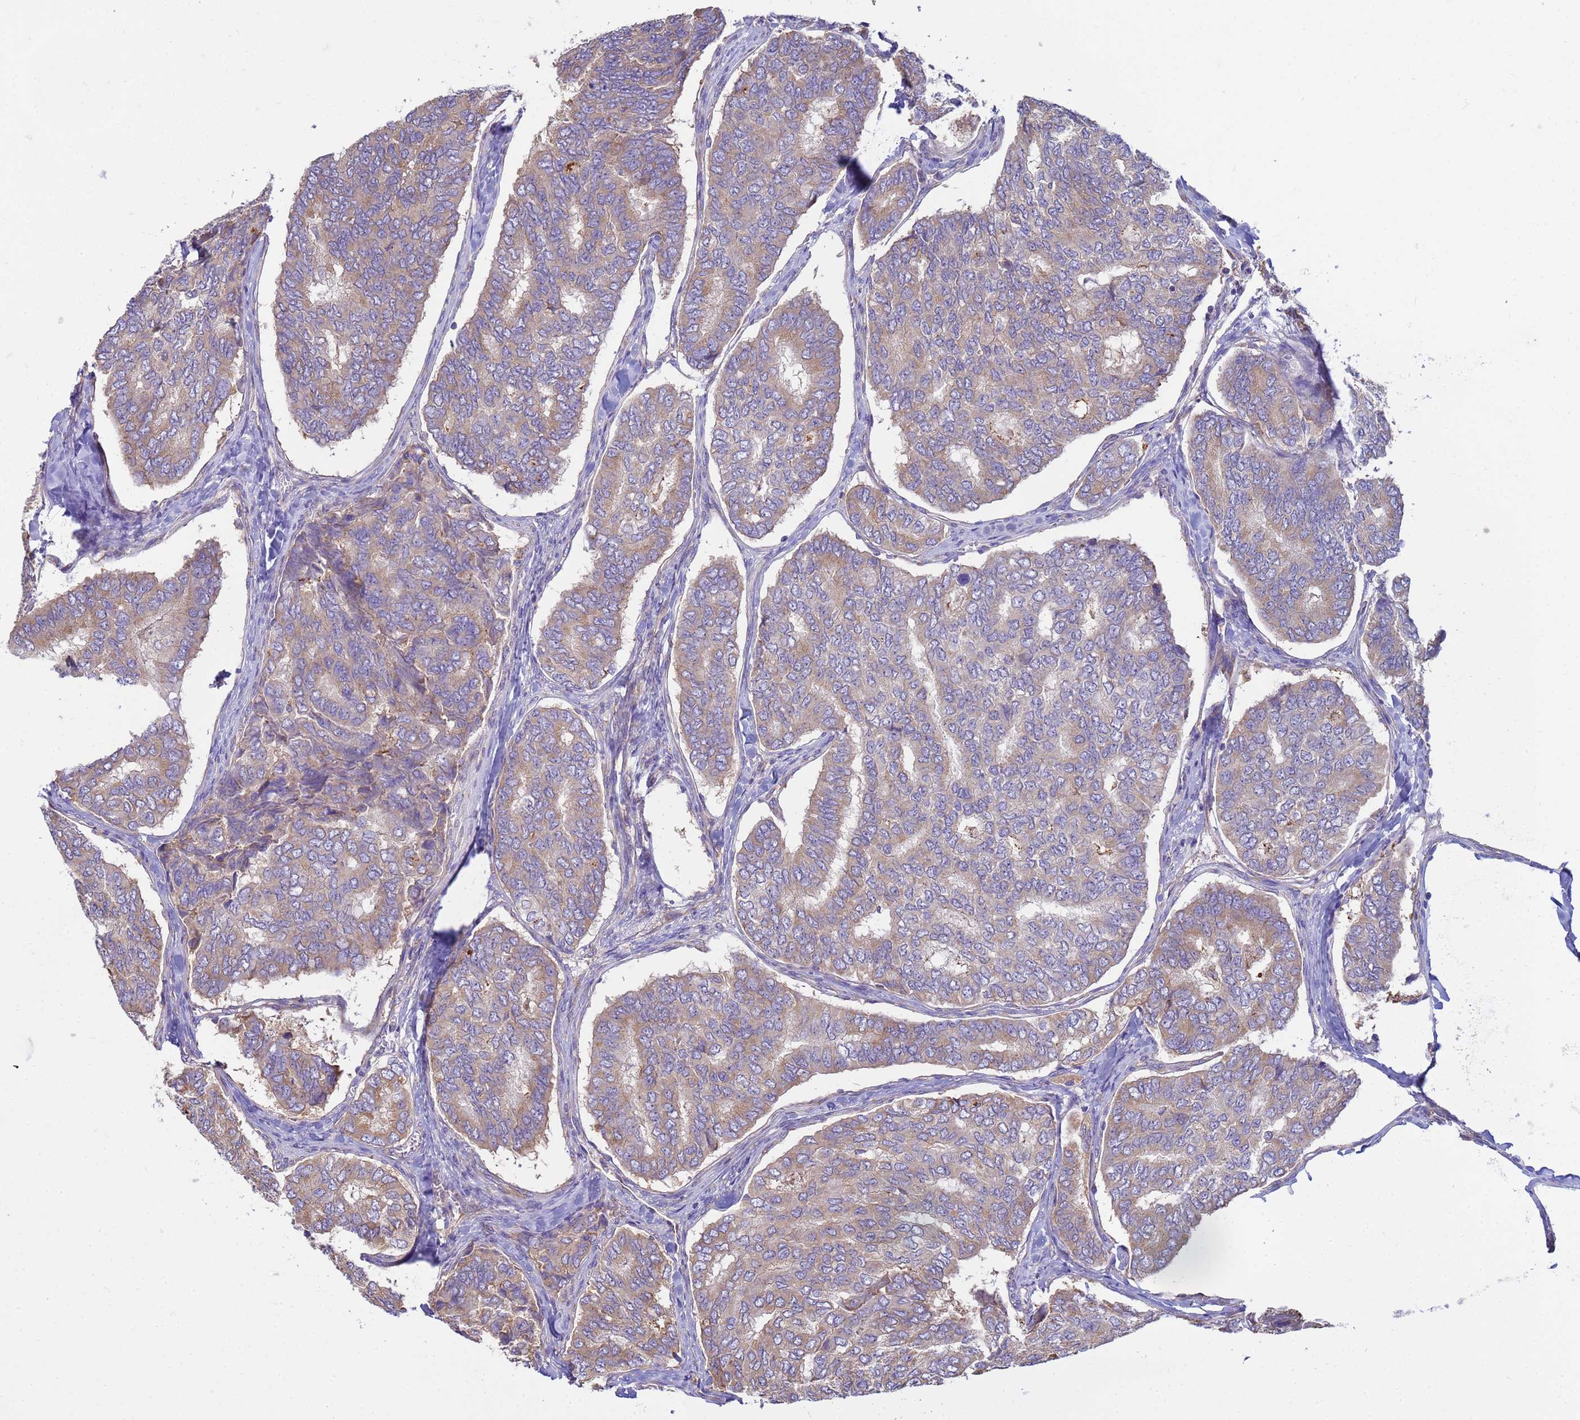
{"staining": {"intensity": "weak", "quantity": ">75%", "location": "cytoplasmic/membranous"}, "tissue": "thyroid cancer", "cell_type": "Tumor cells", "image_type": "cancer", "snomed": [{"axis": "morphology", "description": "Papillary adenocarcinoma, NOS"}, {"axis": "topography", "description": "Thyroid gland"}], "caption": "IHC image of neoplastic tissue: human papillary adenocarcinoma (thyroid) stained using IHC exhibits low levels of weak protein expression localized specifically in the cytoplasmic/membranous of tumor cells, appearing as a cytoplasmic/membranous brown color.", "gene": "THAP5", "patient": {"sex": "female", "age": 35}}